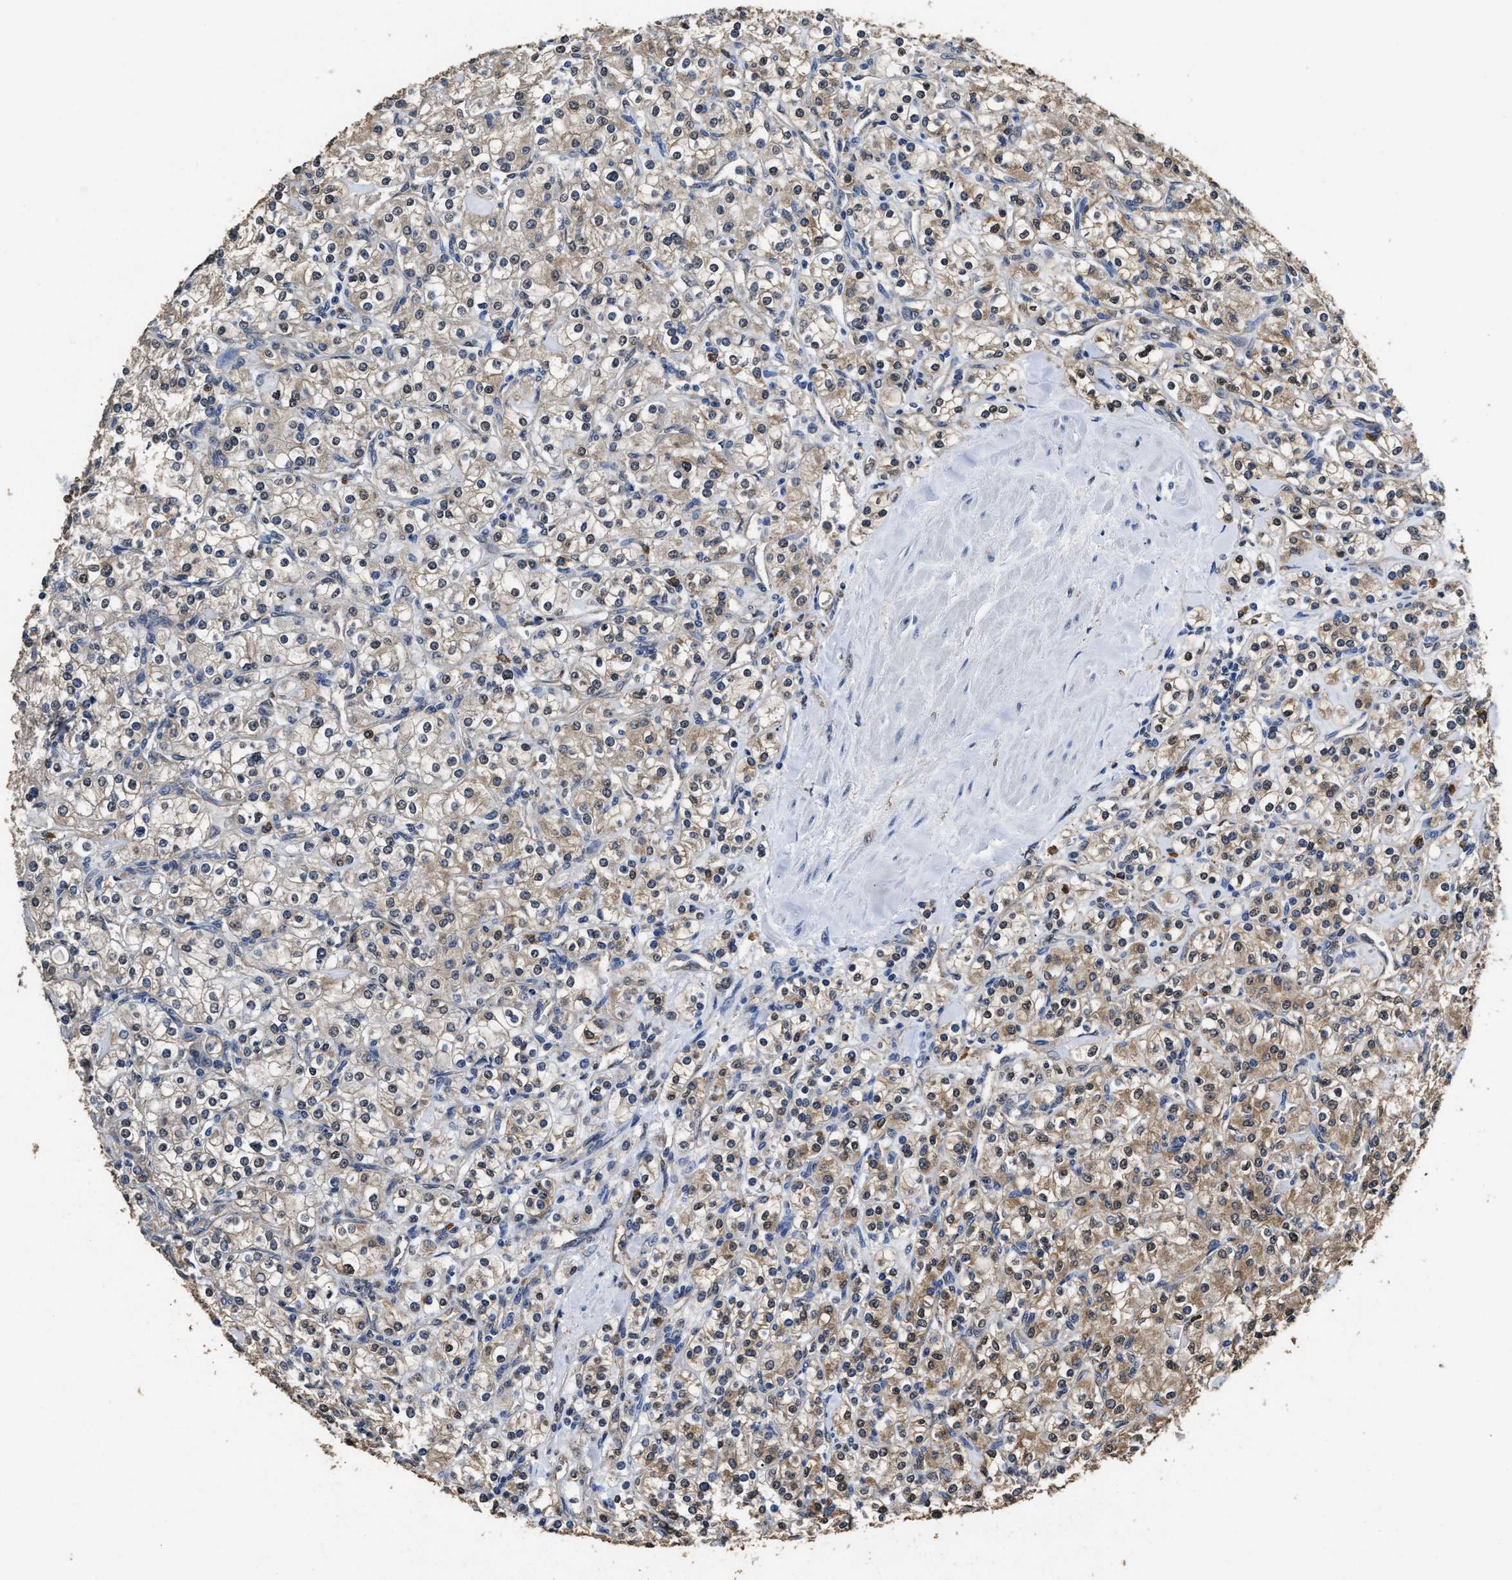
{"staining": {"intensity": "weak", "quantity": ">75%", "location": "cytoplasmic/membranous"}, "tissue": "renal cancer", "cell_type": "Tumor cells", "image_type": "cancer", "snomed": [{"axis": "morphology", "description": "Adenocarcinoma, NOS"}, {"axis": "topography", "description": "Kidney"}], "caption": "Immunohistochemical staining of renal cancer exhibits low levels of weak cytoplasmic/membranous protein positivity in about >75% of tumor cells.", "gene": "YWHAE", "patient": {"sex": "male", "age": 77}}